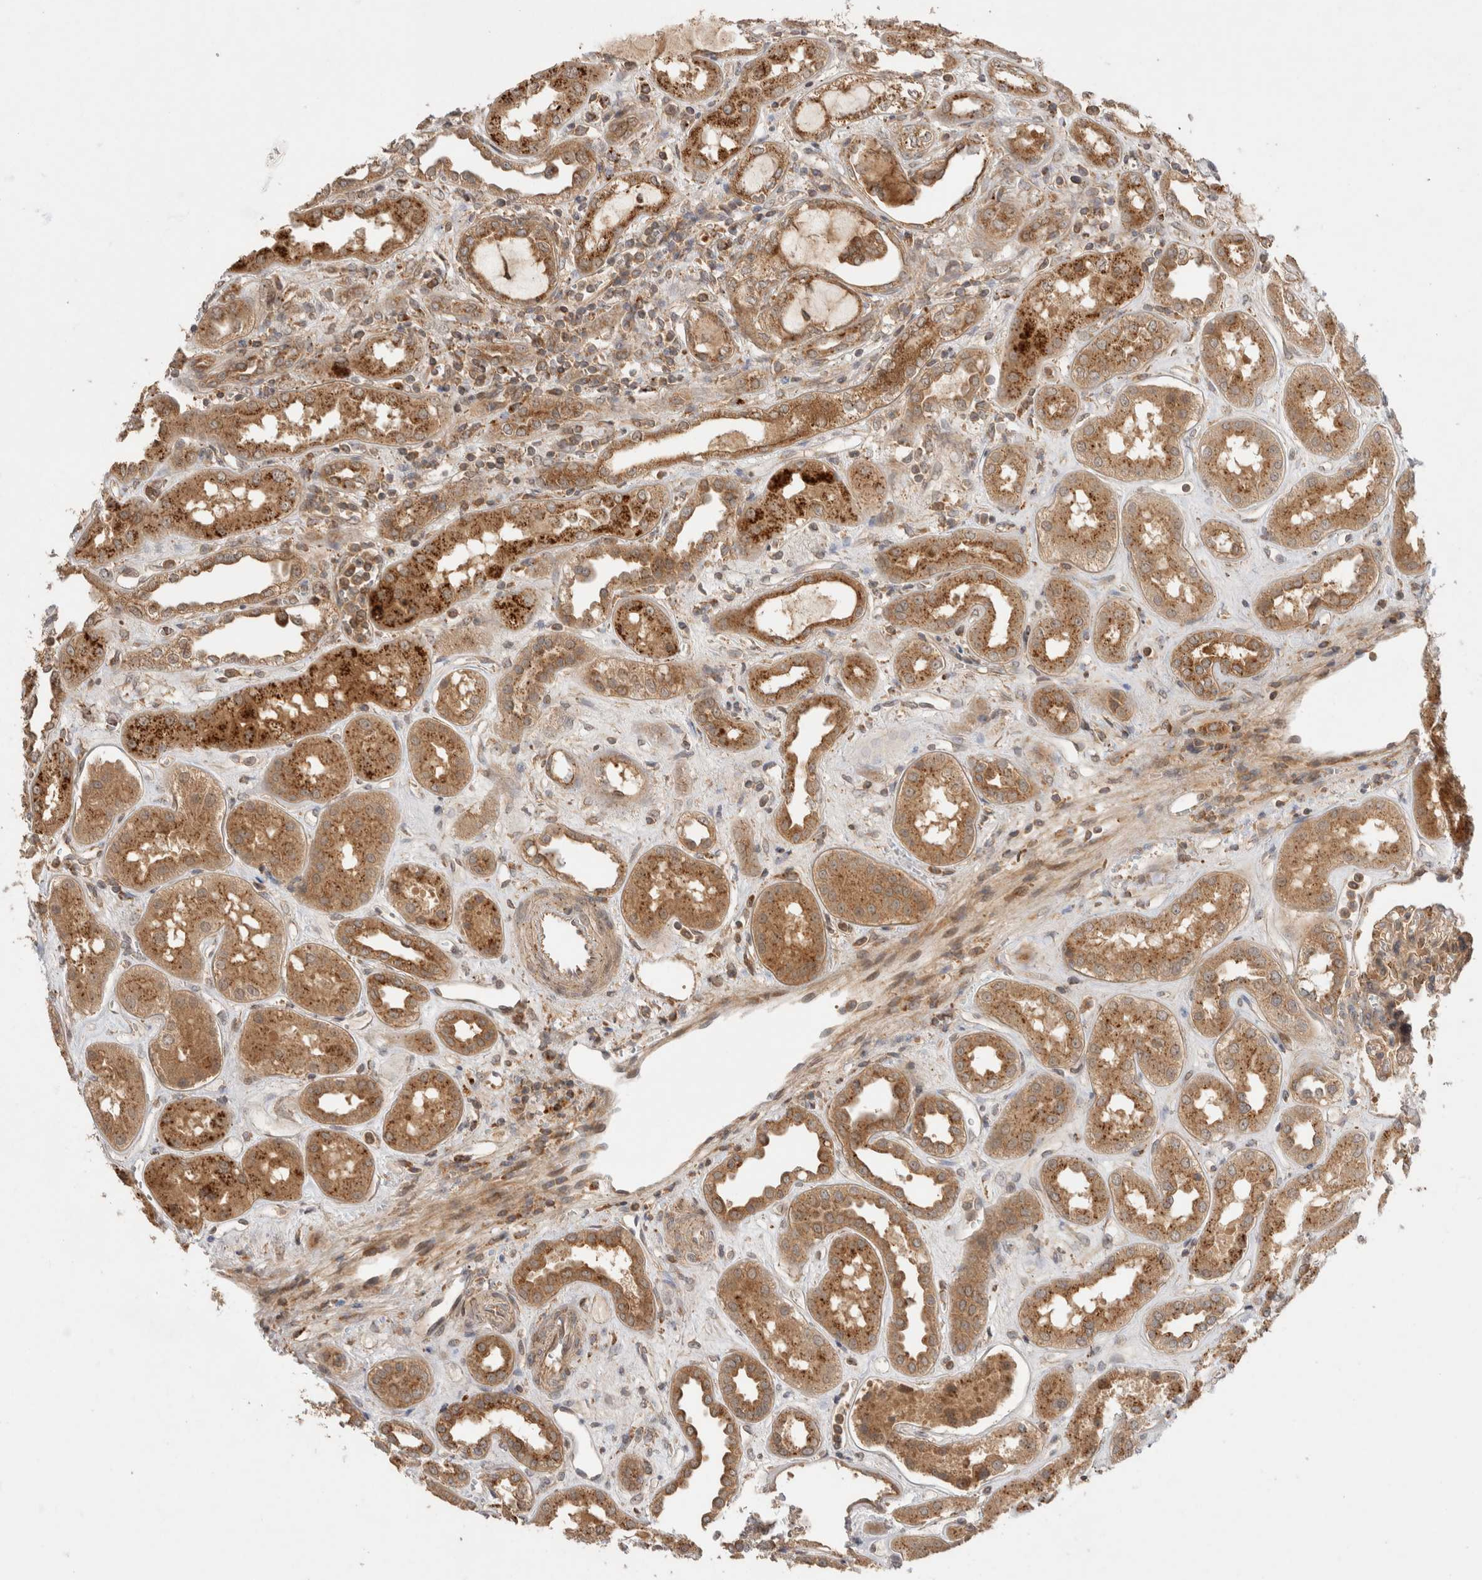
{"staining": {"intensity": "moderate", "quantity": ">75%", "location": "cytoplasmic/membranous"}, "tissue": "kidney", "cell_type": "Cells in glomeruli", "image_type": "normal", "snomed": [{"axis": "morphology", "description": "Normal tissue, NOS"}, {"axis": "topography", "description": "Kidney"}], "caption": "The immunohistochemical stain shows moderate cytoplasmic/membranous positivity in cells in glomeruli of unremarkable kidney. (Stains: DAB (3,3'-diaminobenzidine) in brown, nuclei in blue, Microscopy: brightfield microscopy at high magnification).", "gene": "VPS28", "patient": {"sex": "male", "age": 59}}